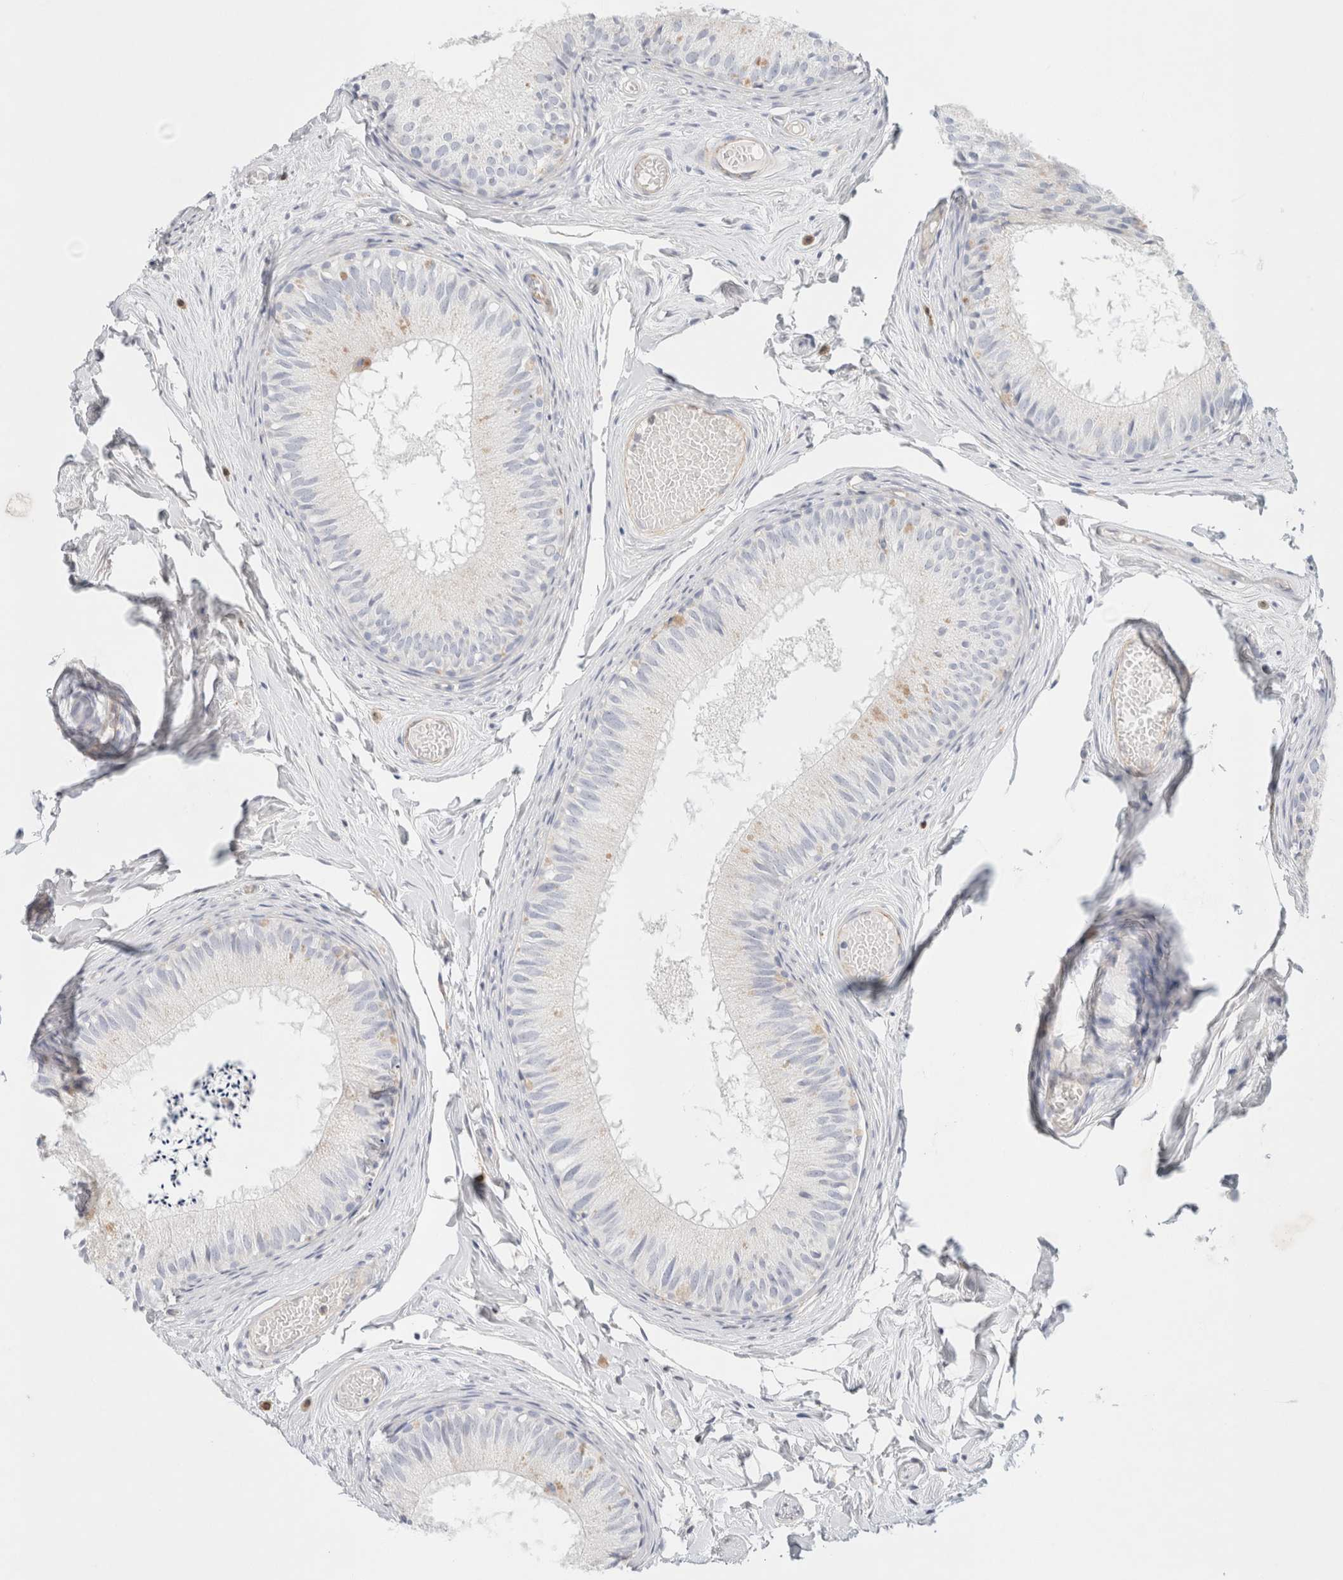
{"staining": {"intensity": "weak", "quantity": "<25%", "location": "cytoplasmic/membranous"}, "tissue": "epididymis", "cell_type": "Glandular cells", "image_type": "normal", "snomed": [{"axis": "morphology", "description": "Normal tissue, NOS"}, {"axis": "topography", "description": "Epididymis"}], "caption": "The IHC histopathology image has no significant positivity in glandular cells of epididymis.", "gene": "SLC25A48", "patient": {"sex": "male", "age": 46}}